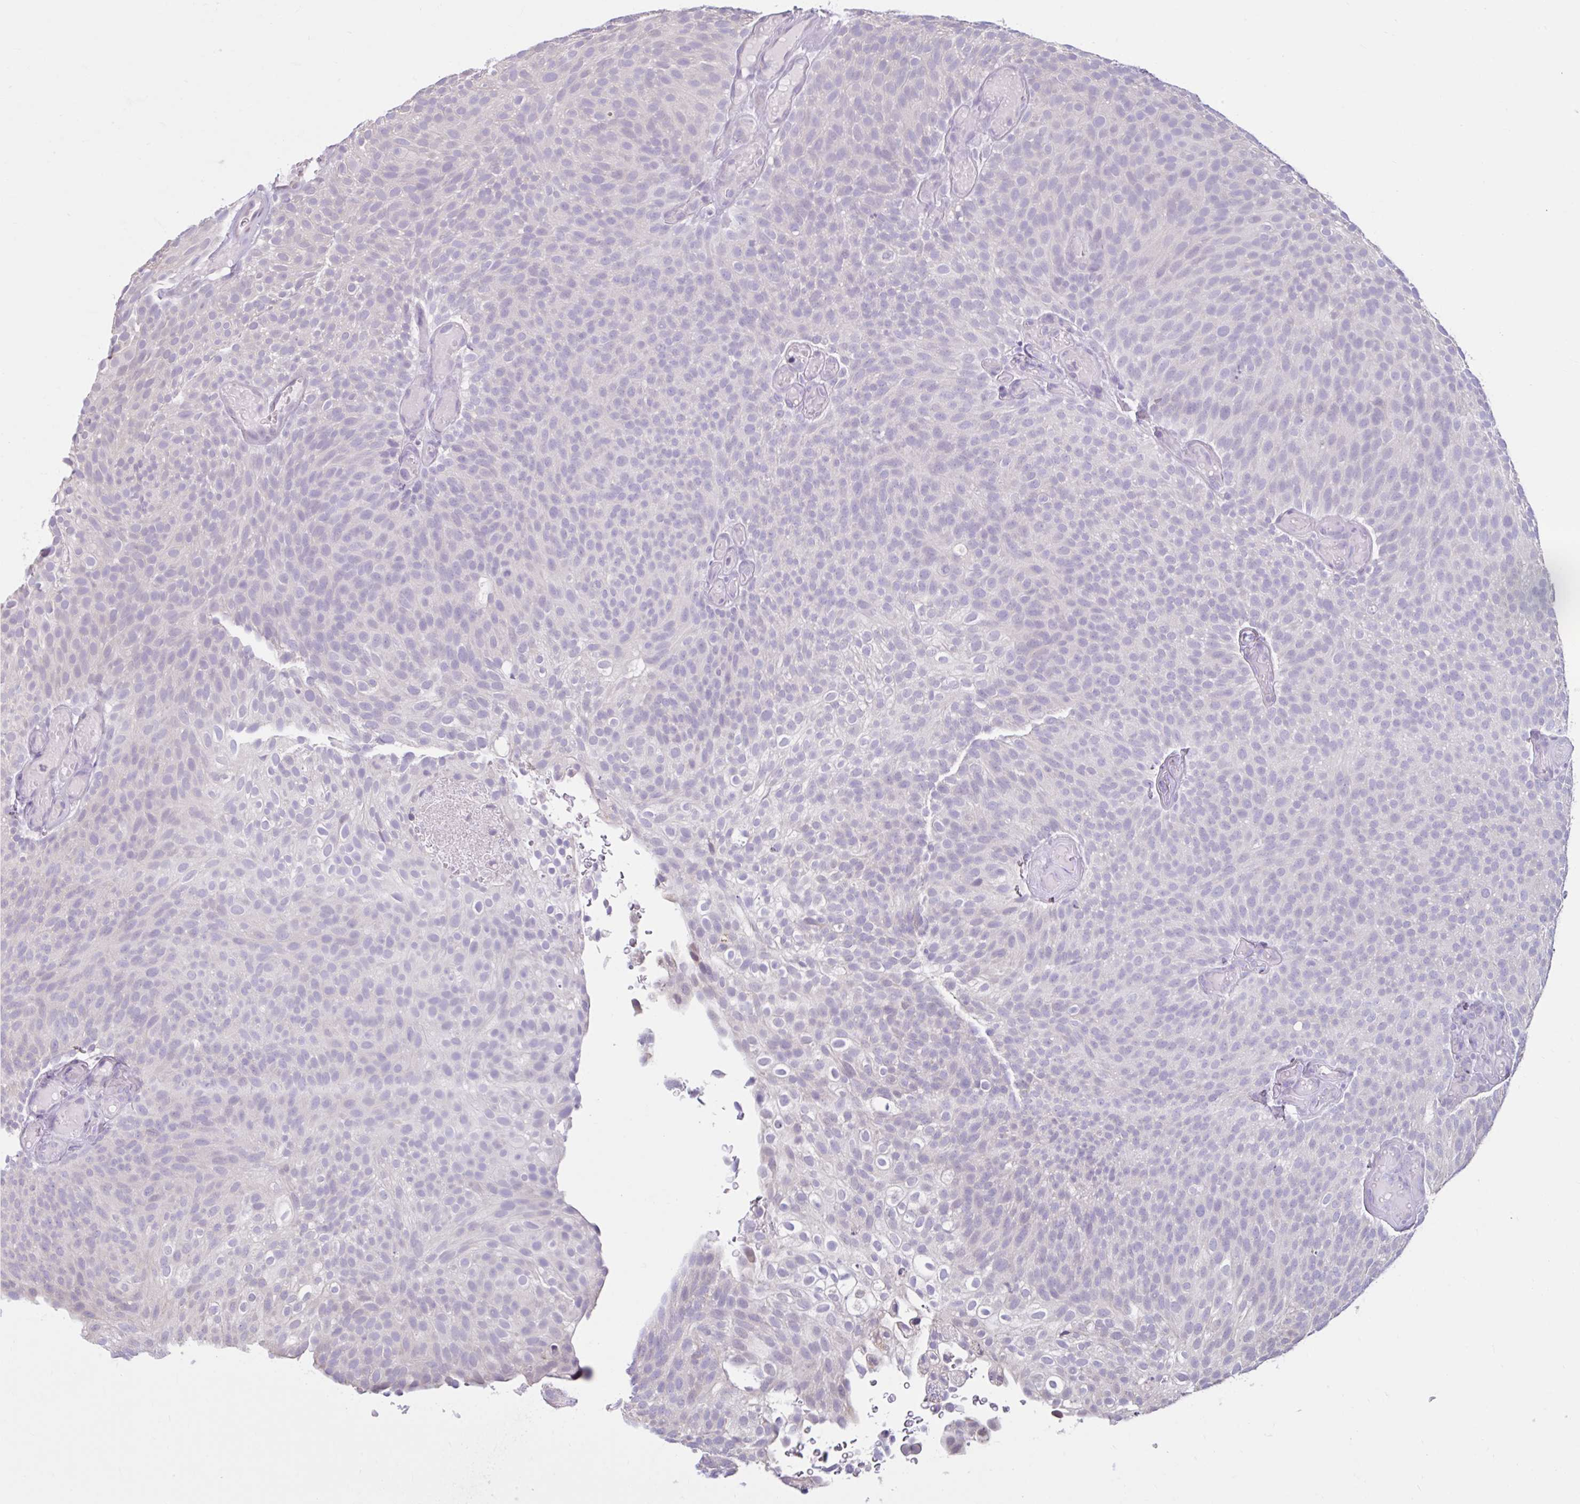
{"staining": {"intensity": "negative", "quantity": "none", "location": "none"}, "tissue": "urothelial cancer", "cell_type": "Tumor cells", "image_type": "cancer", "snomed": [{"axis": "morphology", "description": "Urothelial carcinoma, Low grade"}, {"axis": "topography", "description": "Urinary bladder"}], "caption": "Photomicrograph shows no protein positivity in tumor cells of urothelial carcinoma (low-grade) tissue. Brightfield microscopy of immunohistochemistry (IHC) stained with DAB (3,3'-diaminobenzidine) (brown) and hematoxylin (blue), captured at high magnification.", "gene": "CDH19", "patient": {"sex": "male", "age": 78}}